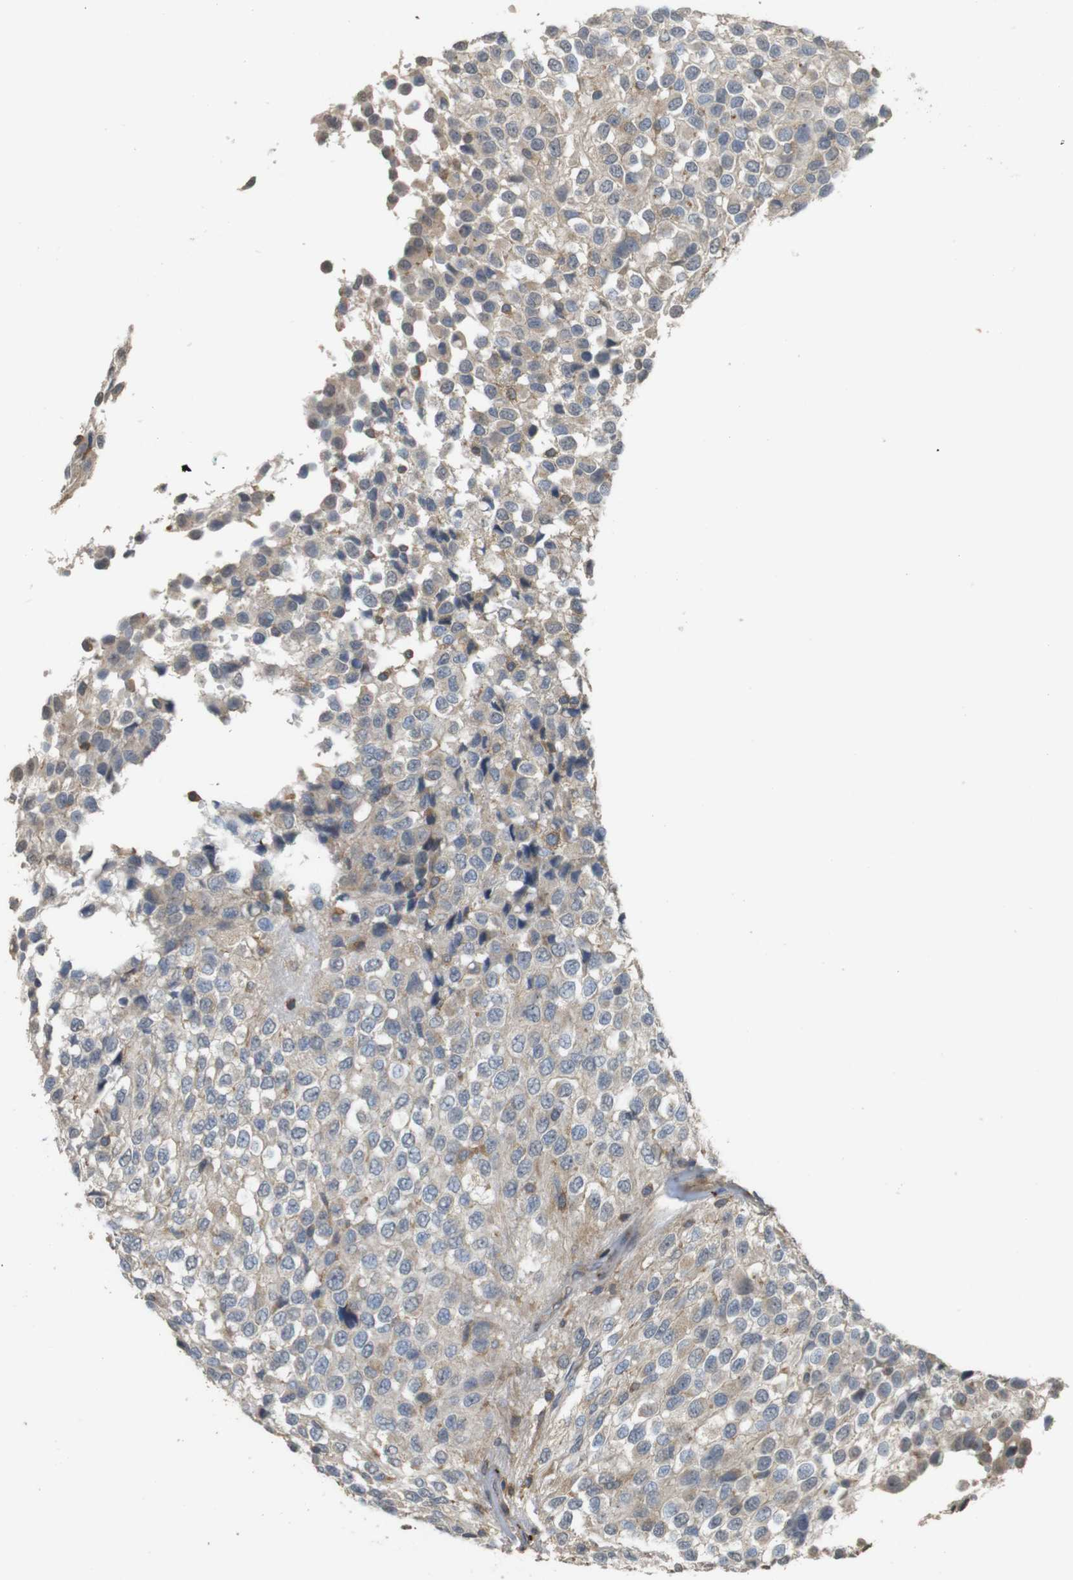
{"staining": {"intensity": "weak", "quantity": "25%-75%", "location": "cytoplasmic/membranous"}, "tissue": "glioma", "cell_type": "Tumor cells", "image_type": "cancer", "snomed": [{"axis": "morphology", "description": "Glioma, malignant, High grade"}, {"axis": "topography", "description": "Brain"}], "caption": "Immunohistochemical staining of high-grade glioma (malignant) reveals low levels of weak cytoplasmic/membranous expression in approximately 25%-75% of tumor cells.", "gene": "KSR1", "patient": {"sex": "male", "age": 32}}